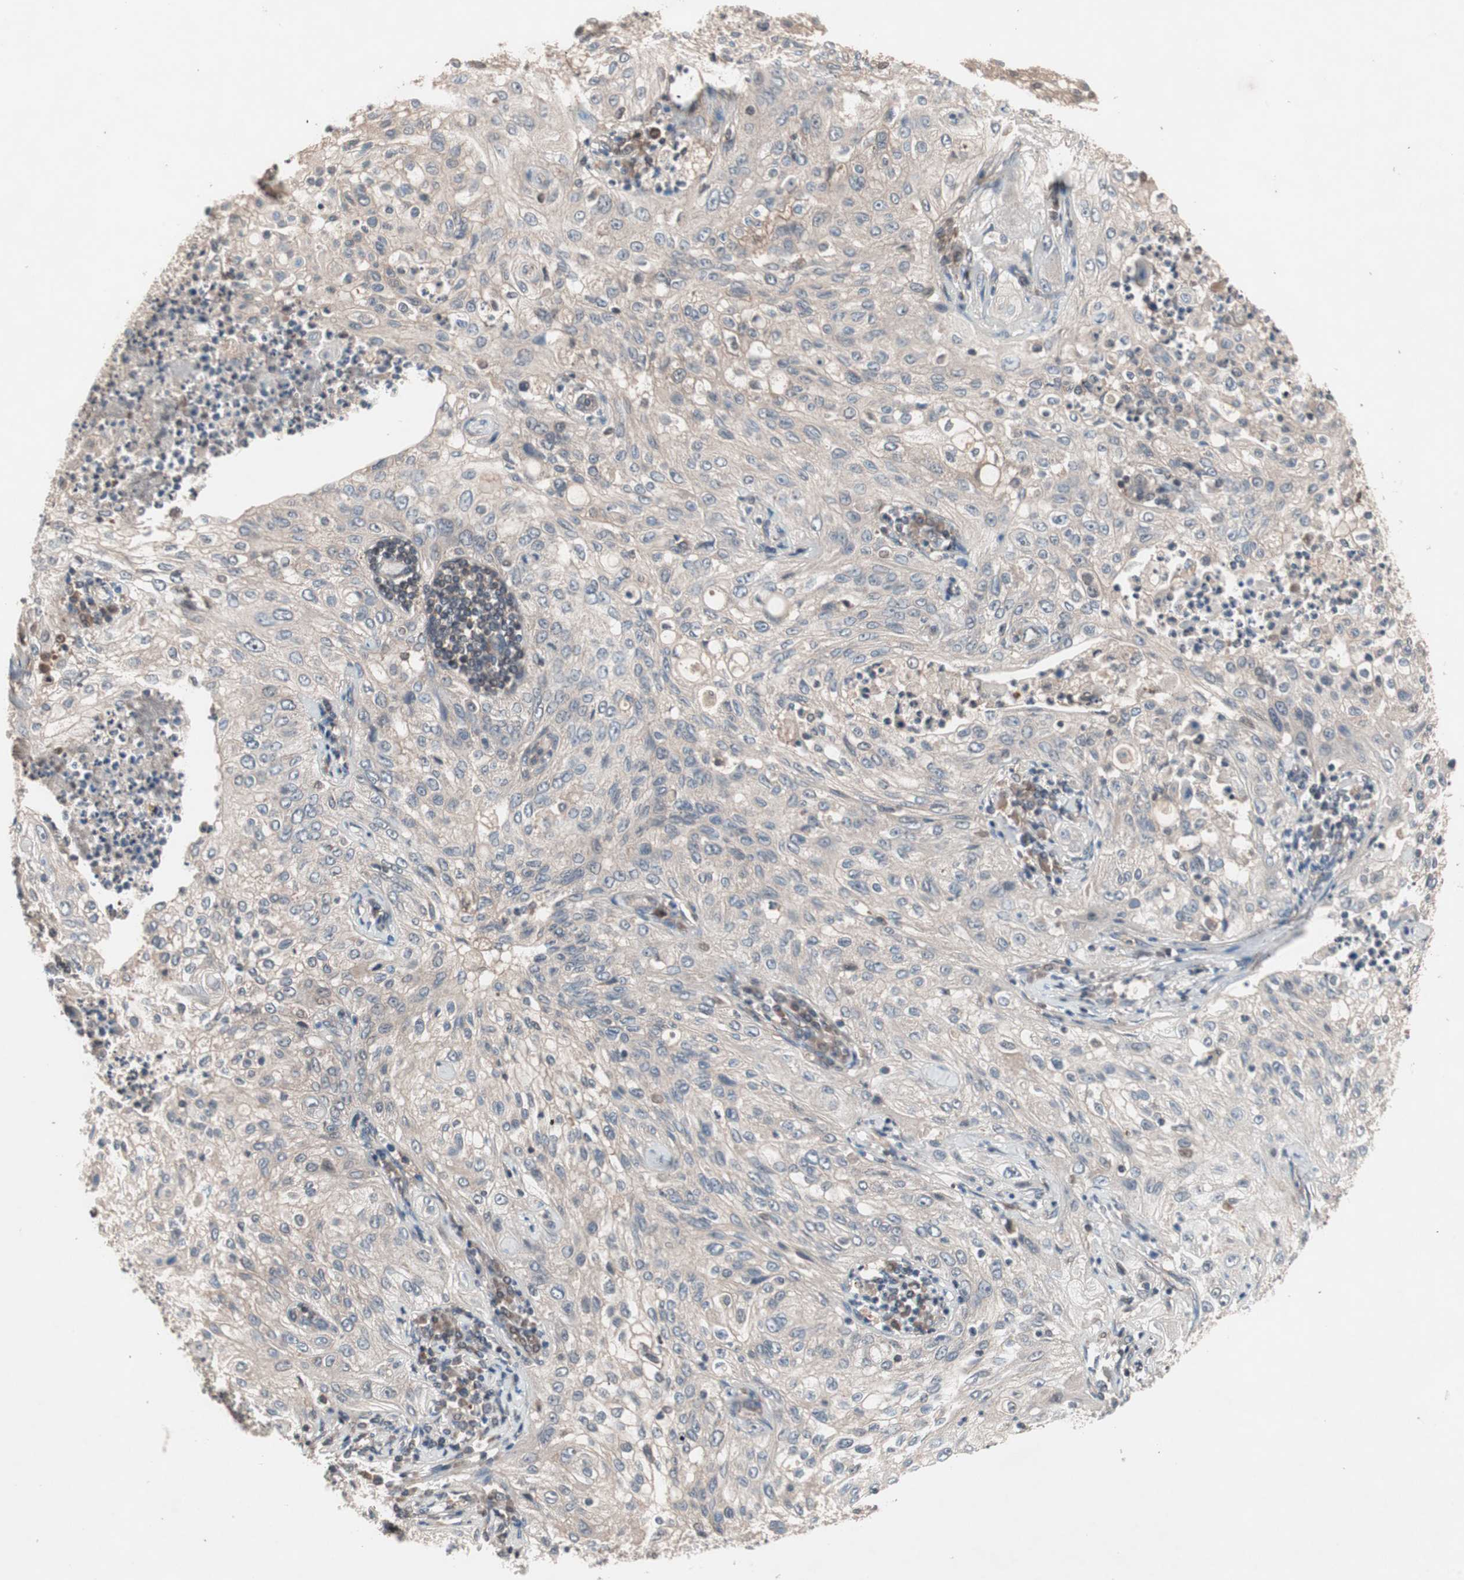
{"staining": {"intensity": "negative", "quantity": "none", "location": "none"}, "tissue": "lung cancer", "cell_type": "Tumor cells", "image_type": "cancer", "snomed": [{"axis": "morphology", "description": "Inflammation, NOS"}, {"axis": "morphology", "description": "Squamous cell carcinoma, NOS"}, {"axis": "topography", "description": "Lymph node"}, {"axis": "topography", "description": "Soft tissue"}, {"axis": "topography", "description": "Lung"}], "caption": "Lung cancer was stained to show a protein in brown. There is no significant expression in tumor cells.", "gene": "IRS1", "patient": {"sex": "male", "age": 66}}